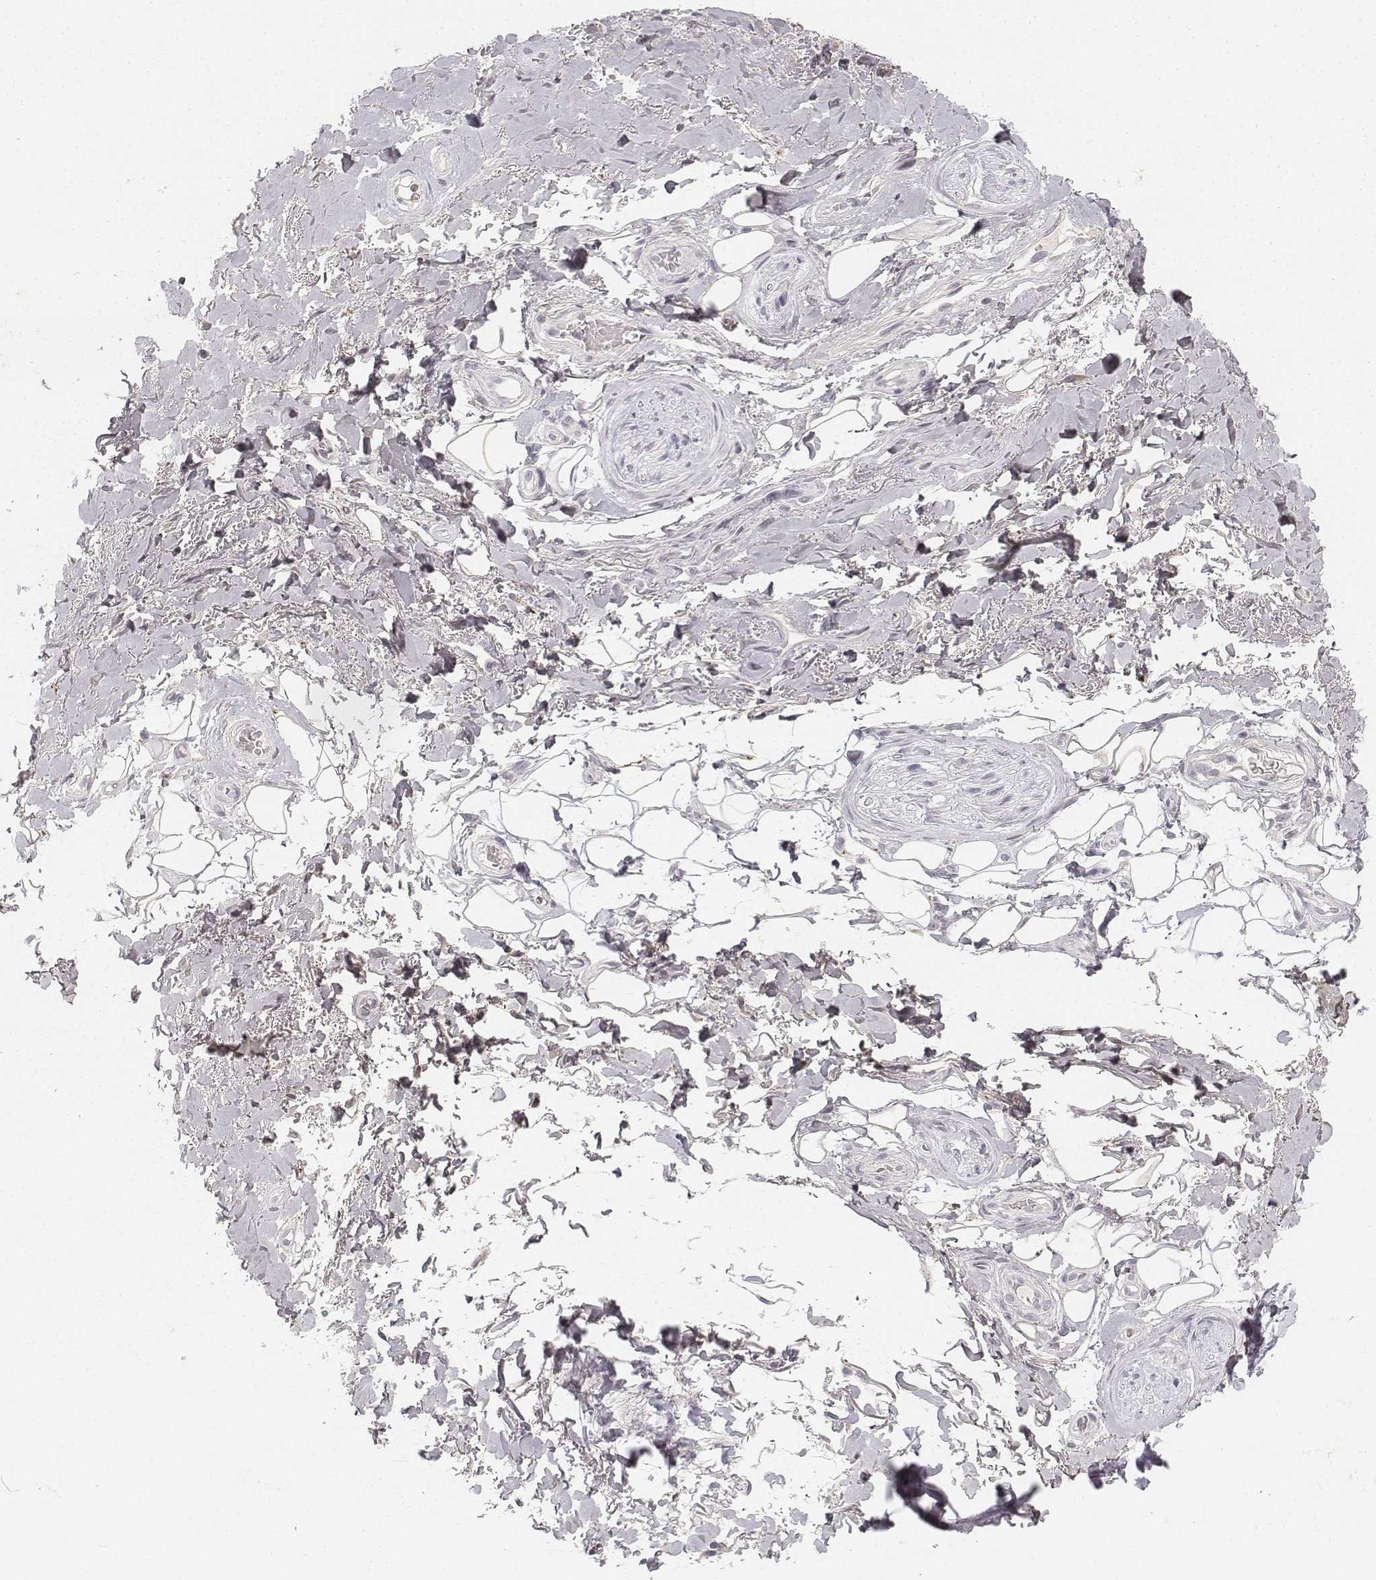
{"staining": {"intensity": "weak", "quantity": ">75%", "location": "cytoplasmic/membranous"}, "tissue": "adipose tissue", "cell_type": "Adipocytes", "image_type": "normal", "snomed": [{"axis": "morphology", "description": "Normal tissue, NOS"}, {"axis": "topography", "description": "Anal"}, {"axis": "topography", "description": "Peripheral nerve tissue"}], "caption": "Protein analysis of normal adipose tissue exhibits weak cytoplasmic/membranous staining in about >75% of adipocytes. (brown staining indicates protein expression, while blue staining denotes nuclei).", "gene": "KRT84", "patient": {"sex": "male", "age": 53}}